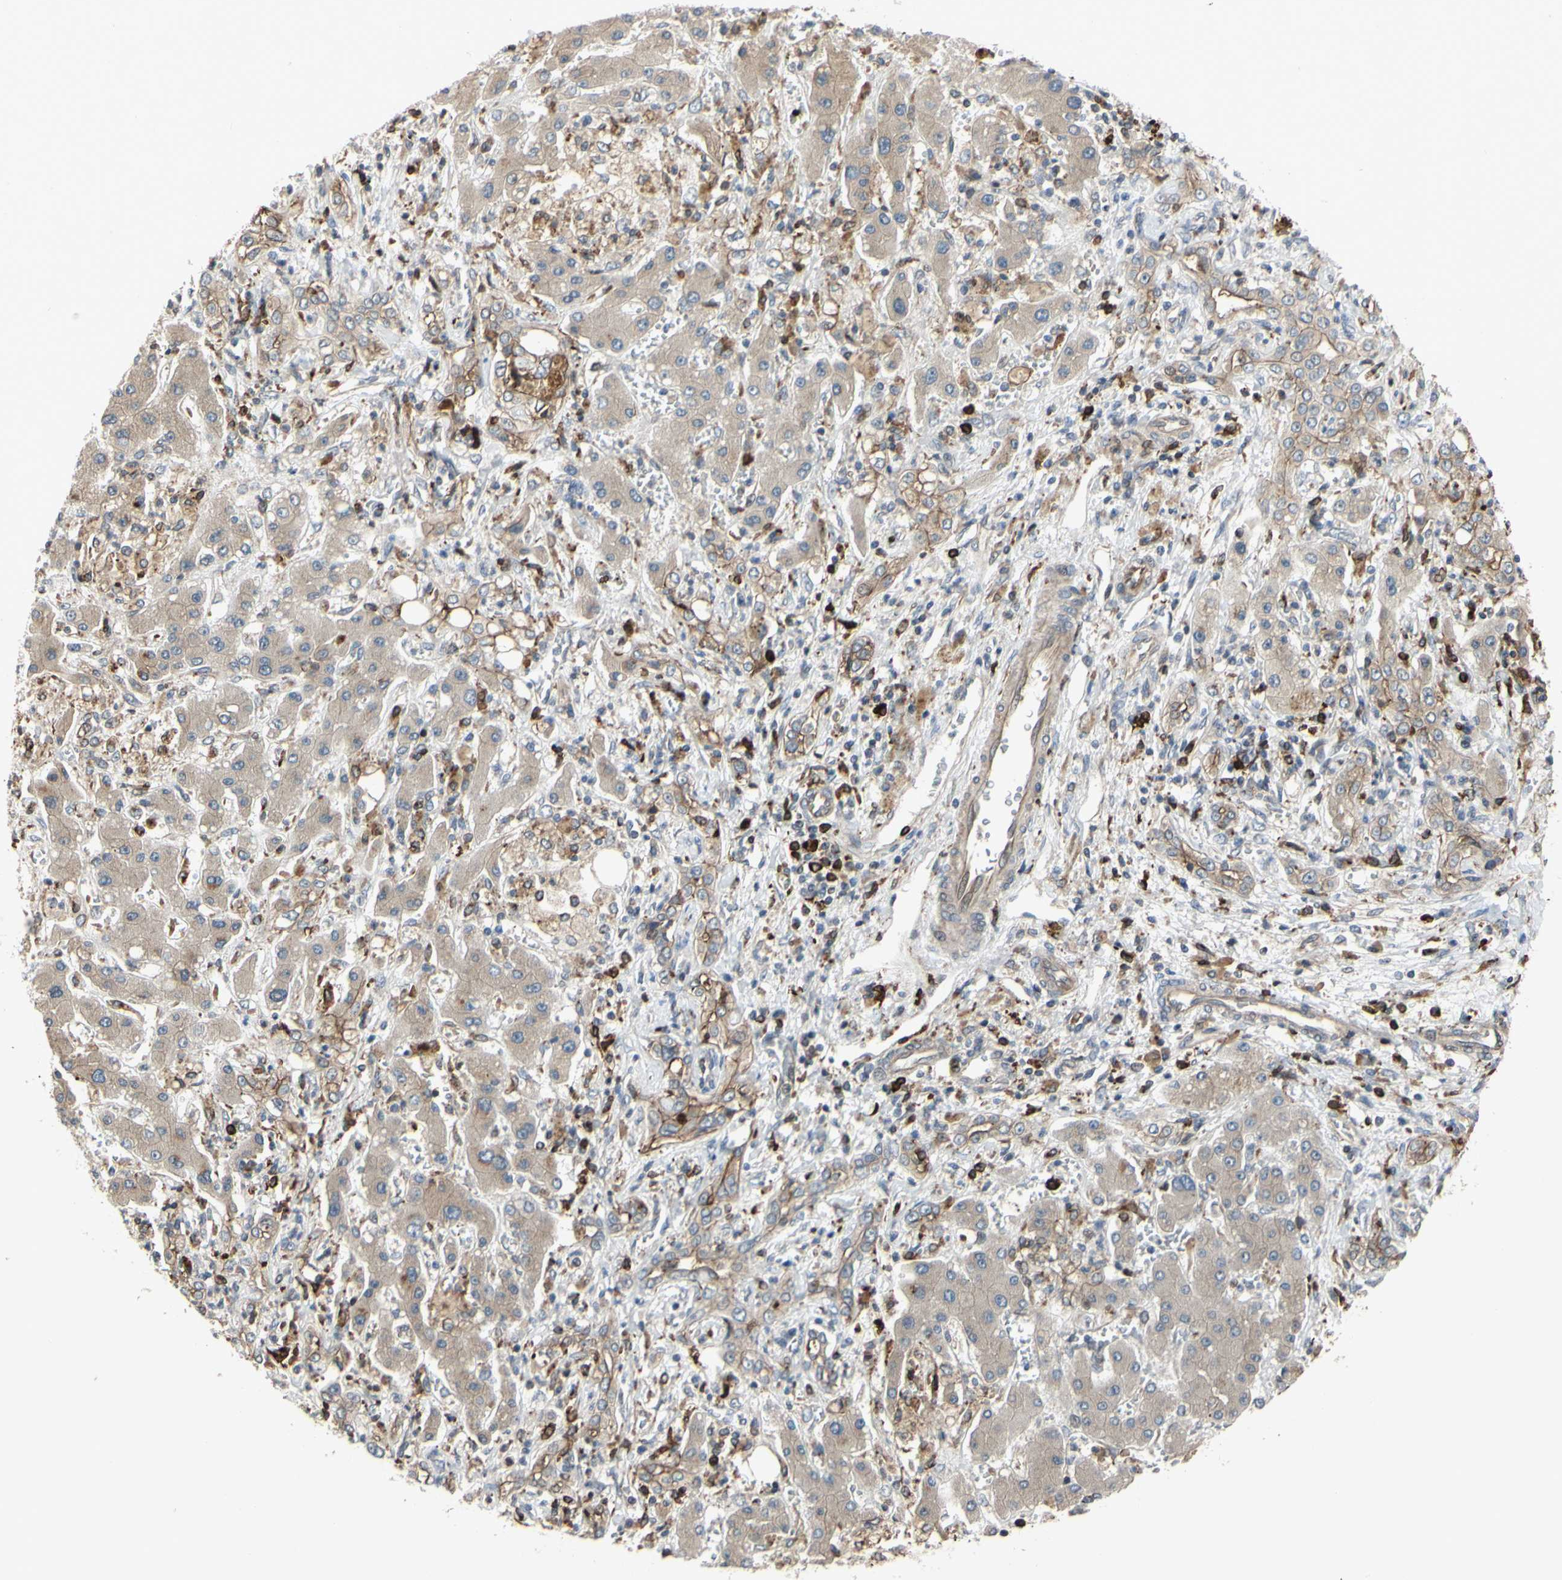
{"staining": {"intensity": "weak", "quantity": "25%-75%", "location": "cytoplasmic/membranous"}, "tissue": "liver cancer", "cell_type": "Tumor cells", "image_type": "cancer", "snomed": [{"axis": "morphology", "description": "Cholangiocarcinoma"}, {"axis": "topography", "description": "Liver"}], "caption": "This is a photomicrograph of immunohistochemistry staining of liver cancer, which shows weak positivity in the cytoplasmic/membranous of tumor cells.", "gene": "PLXNA2", "patient": {"sex": "male", "age": 50}}